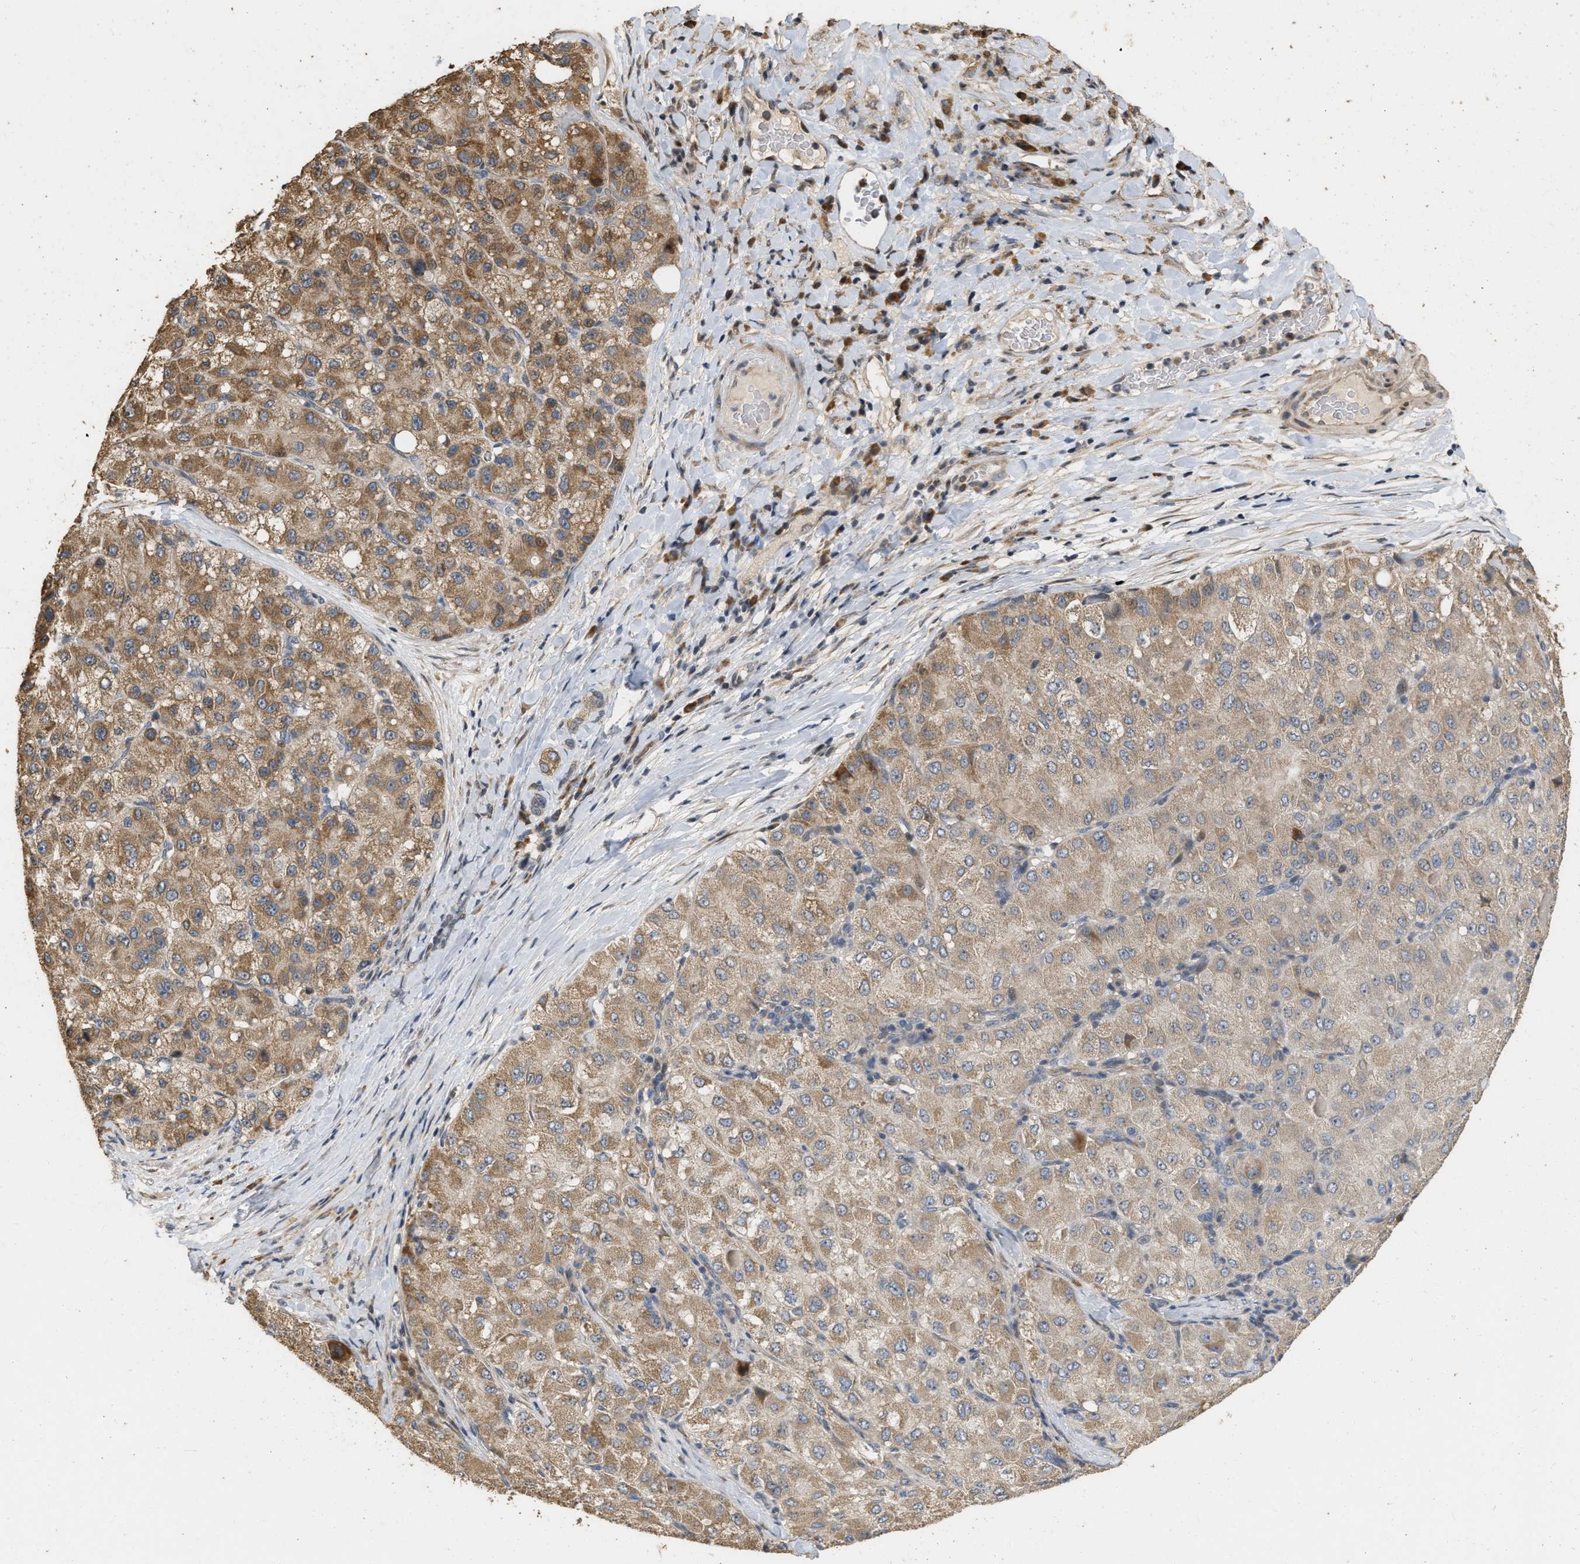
{"staining": {"intensity": "moderate", "quantity": ">75%", "location": "cytoplasmic/membranous"}, "tissue": "liver cancer", "cell_type": "Tumor cells", "image_type": "cancer", "snomed": [{"axis": "morphology", "description": "Carcinoma, Hepatocellular, NOS"}, {"axis": "topography", "description": "Liver"}], "caption": "A histopathology image of hepatocellular carcinoma (liver) stained for a protein demonstrates moderate cytoplasmic/membranous brown staining in tumor cells.", "gene": "NCS1", "patient": {"sex": "male", "age": 80}}